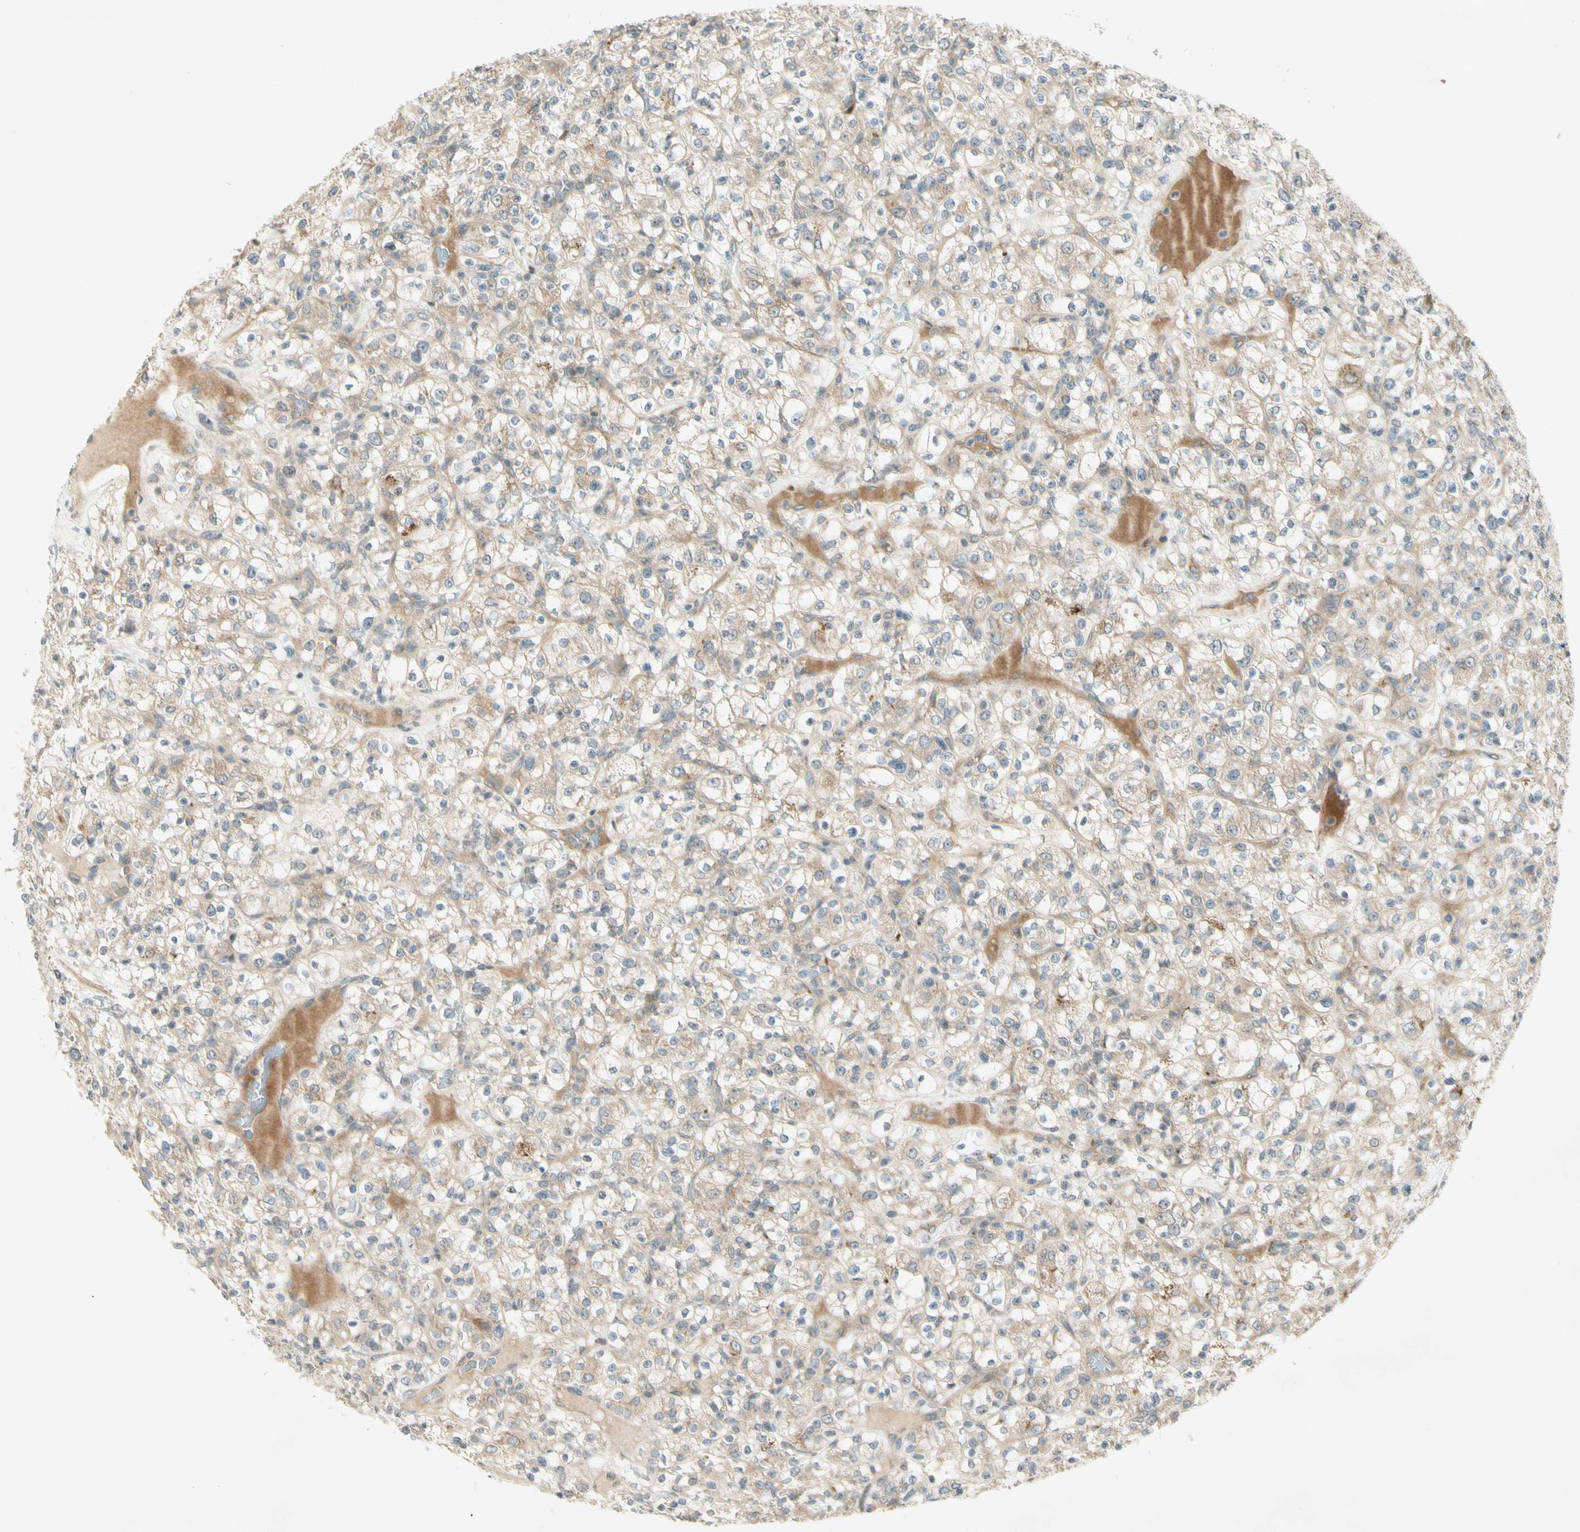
{"staining": {"intensity": "moderate", "quantity": "25%-75%", "location": "cytoplasmic/membranous"}, "tissue": "renal cancer", "cell_type": "Tumor cells", "image_type": "cancer", "snomed": [{"axis": "morphology", "description": "Normal tissue, NOS"}, {"axis": "morphology", "description": "Adenocarcinoma, NOS"}, {"axis": "topography", "description": "Kidney"}], "caption": "Immunohistochemical staining of adenocarcinoma (renal) displays medium levels of moderate cytoplasmic/membranous expression in about 25%-75% of tumor cells.", "gene": "ETF1", "patient": {"sex": "female", "age": 72}}